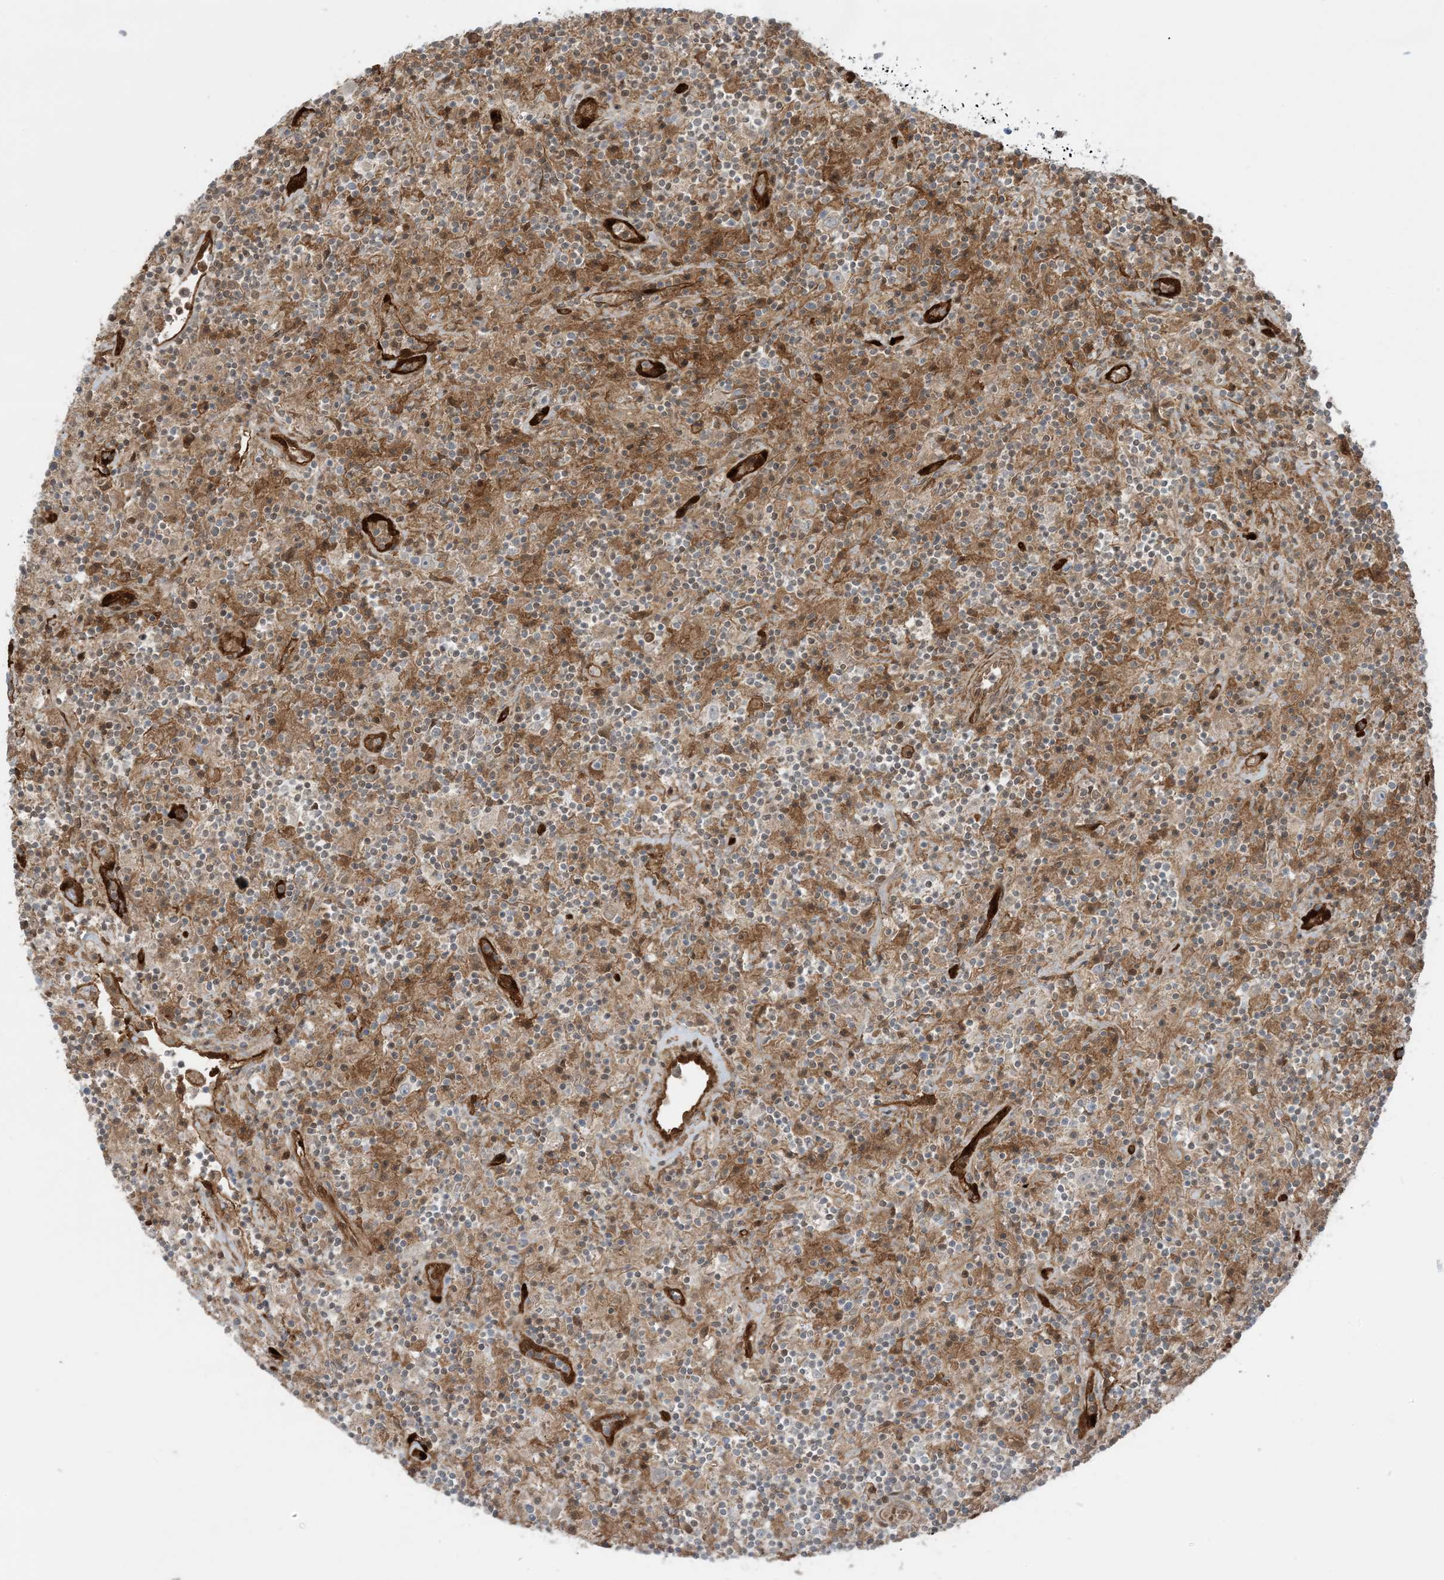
{"staining": {"intensity": "moderate", "quantity": ">75%", "location": "cytoplasmic/membranous"}, "tissue": "lymphoma", "cell_type": "Tumor cells", "image_type": "cancer", "snomed": [{"axis": "morphology", "description": "Hodgkin's disease, NOS"}, {"axis": "topography", "description": "Lymph node"}], "caption": "Hodgkin's disease was stained to show a protein in brown. There is medium levels of moderate cytoplasmic/membranous staining in about >75% of tumor cells.", "gene": "PPM1F", "patient": {"sex": "male", "age": 70}}